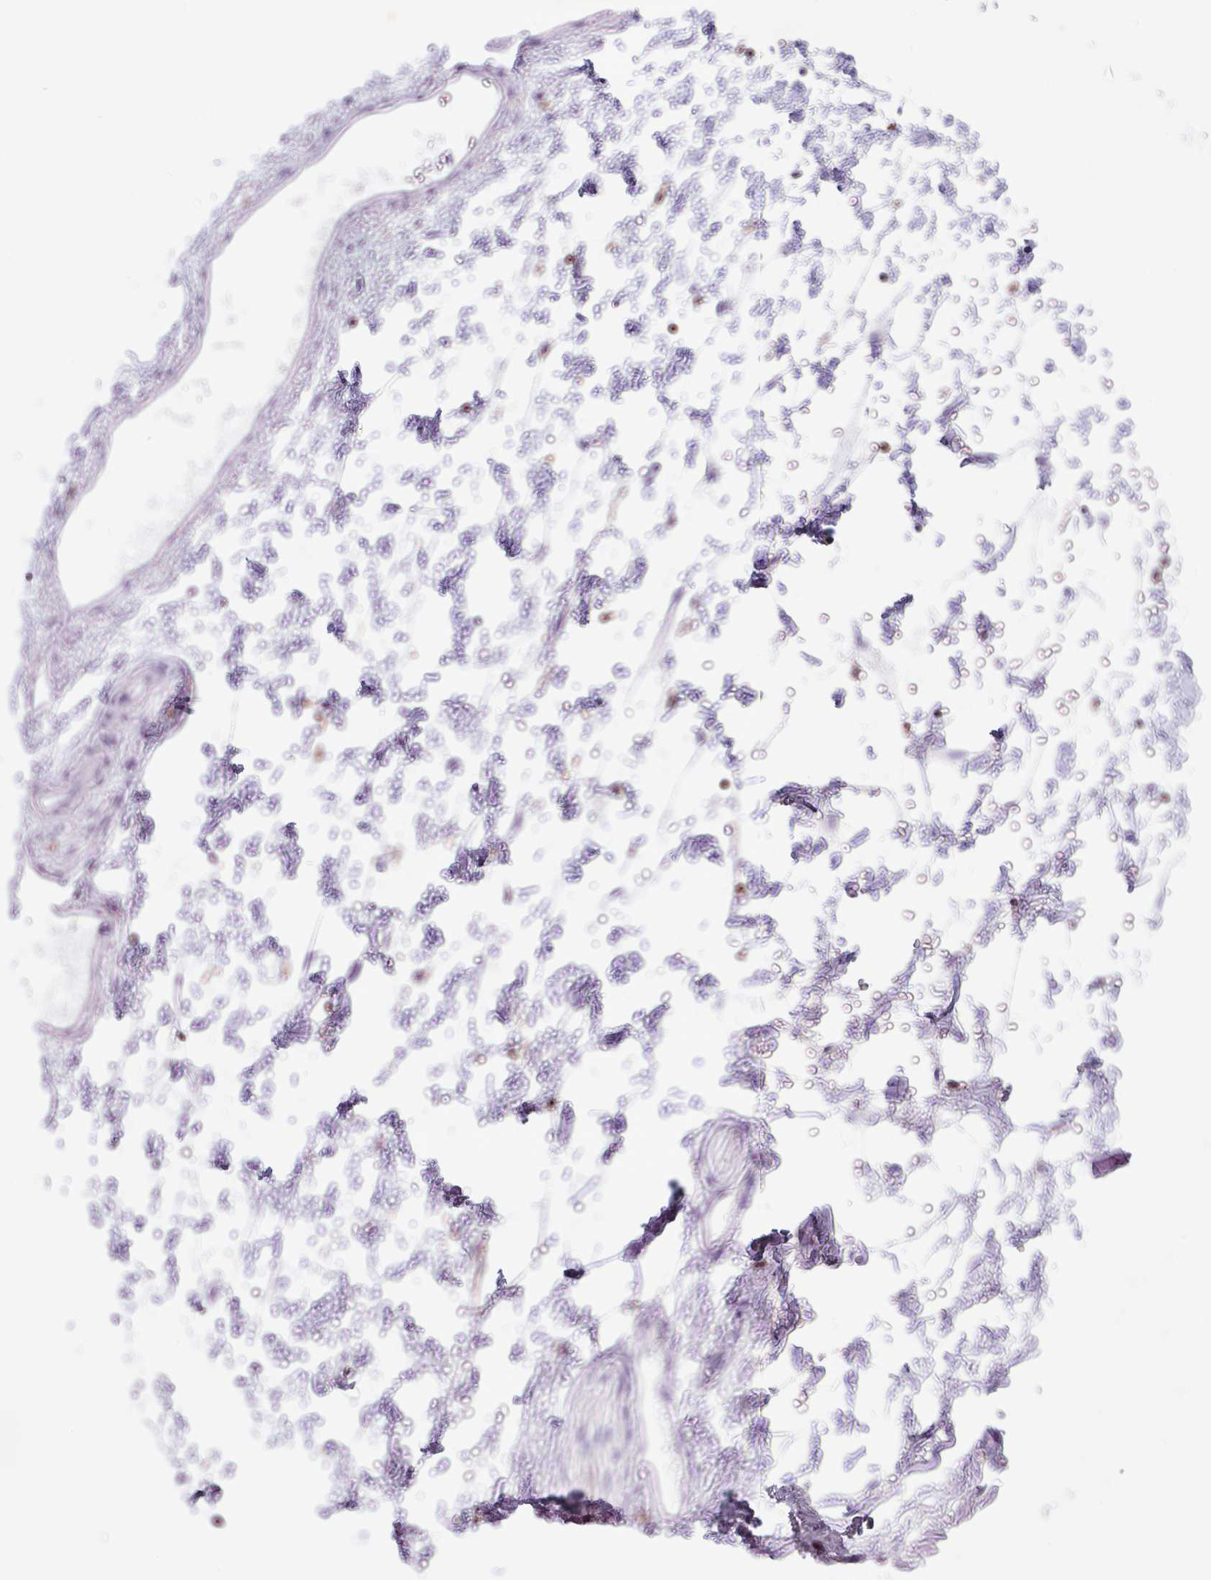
{"staining": {"intensity": "negative", "quantity": "none", "location": "none"}, "tissue": "adipose tissue", "cell_type": "Adipocytes", "image_type": "normal", "snomed": [{"axis": "morphology", "description": "Normal tissue, NOS"}, {"axis": "topography", "description": "Prostate"}, {"axis": "topography", "description": "Peripheral nerve tissue"}], "caption": "An image of human adipose tissue is negative for staining in adipocytes.", "gene": "EXOSC5", "patient": {"sex": "male", "age": 55}}